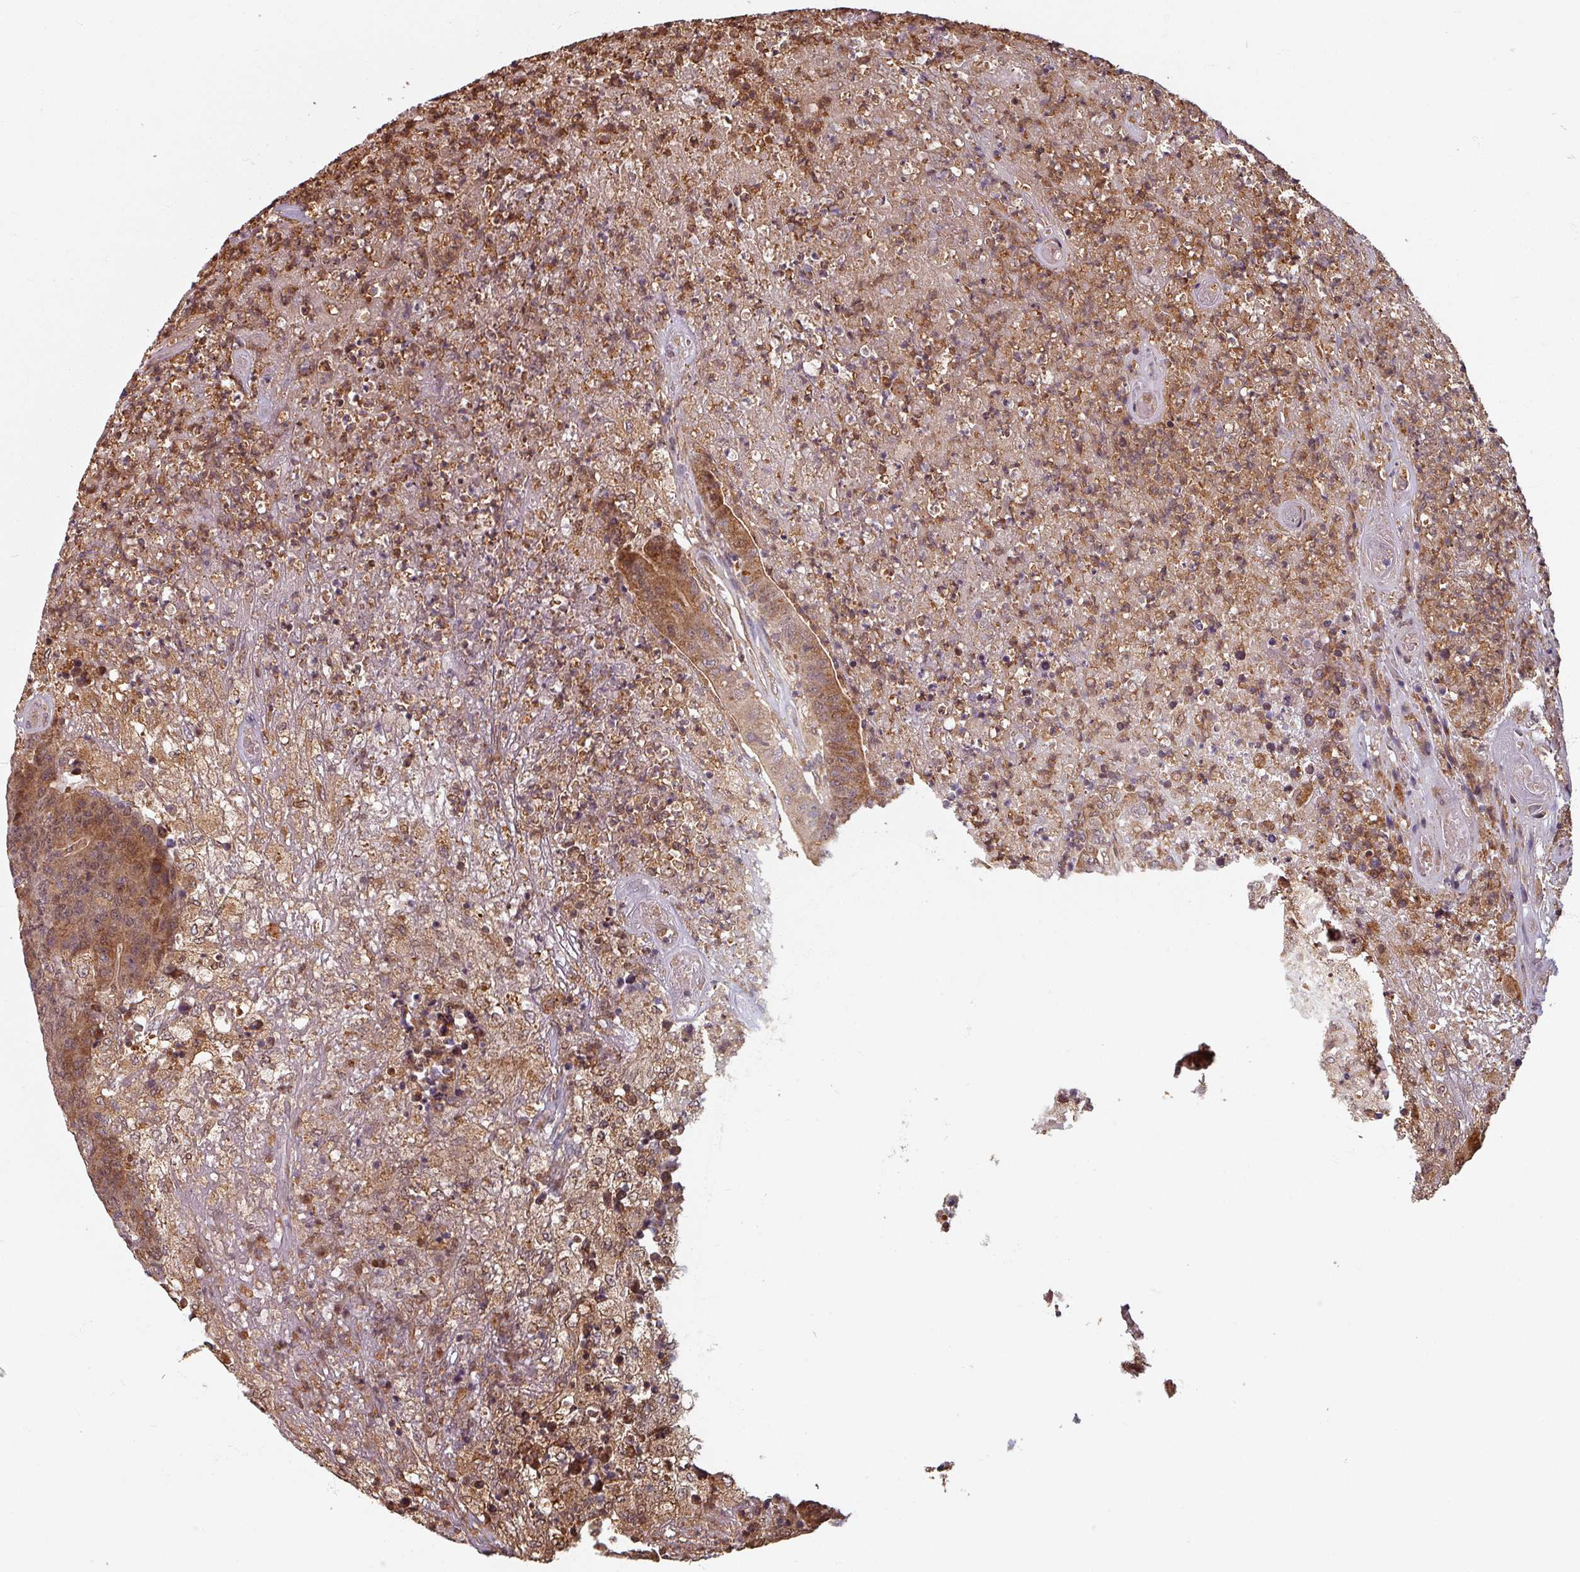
{"staining": {"intensity": "moderate", "quantity": ">75%", "location": "cytoplasmic/membranous,nuclear"}, "tissue": "colorectal cancer", "cell_type": "Tumor cells", "image_type": "cancer", "snomed": [{"axis": "morphology", "description": "Adenocarcinoma, NOS"}, {"axis": "topography", "description": "Colon"}], "caption": "Moderate cytoplasmic/membranous and nuclear staining is present in about >75% of tumor cells in colorectal cancer (adenocarcinoma). The staining is performed using DAB brown chromogen to label protein expression. The nuclei are counter-stained blue using hematoxylin.", "gene": "EID1", "patient": {"sex": "female", "age": 75}}